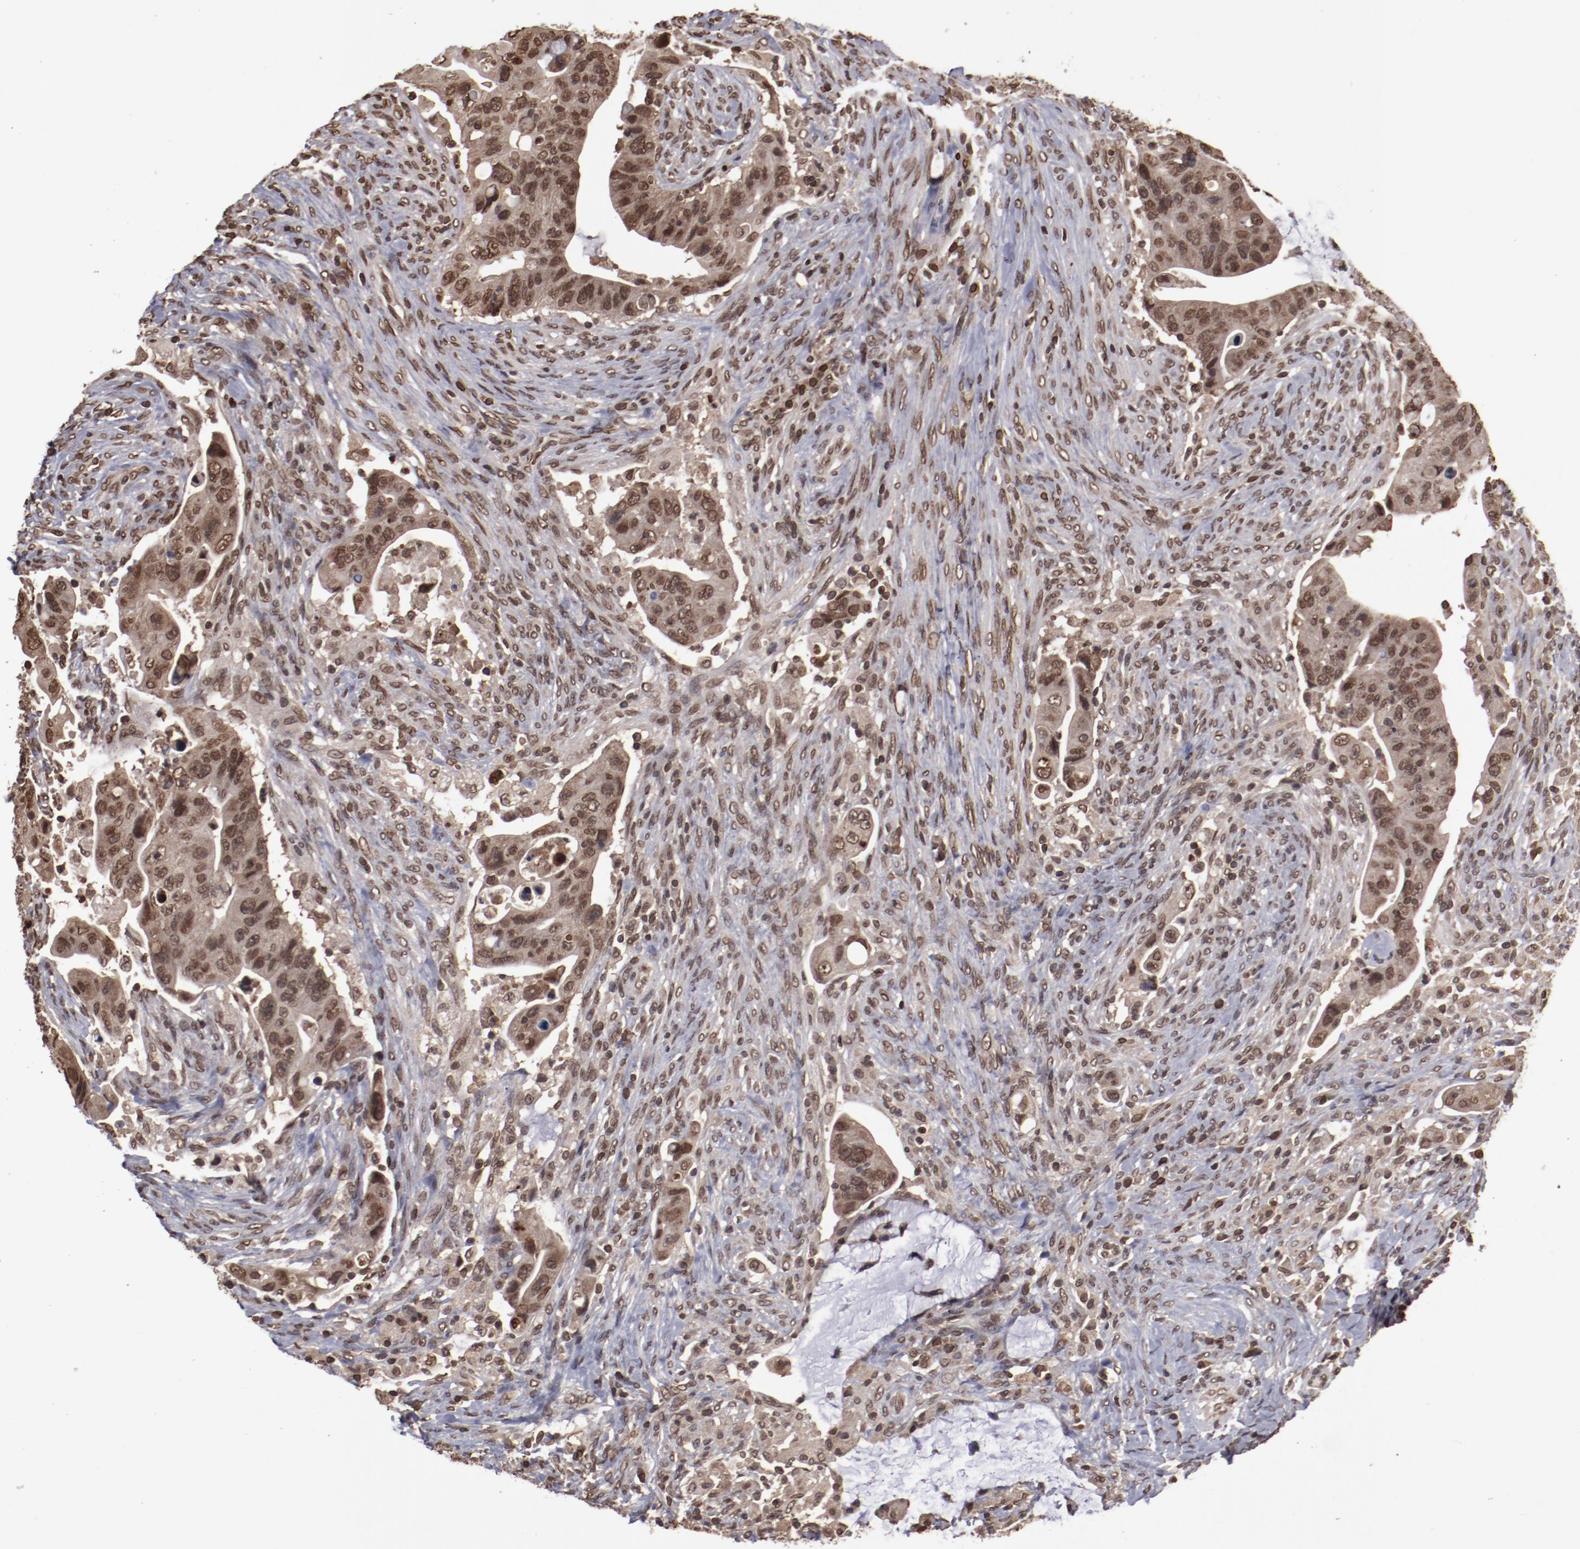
{"staining": {"intensity": "moderate", "quantity": ">75%", "location": "cytoplasmic/membranous,nuclear"}, "tissue": "colorectal cancer", "cell_type": "Tumor cells", "image_type": "cancer", "snomed": [{"axis": "morphology", "description": "Adenocarcinoma, NOS"}, {"axis": "topography", "description": "Rectum"}], "caption": "Immunohistochemistry staining of colorectal adenocarcinoma, which exhibits medium levels of moderate cytoplasmic/membranous and nuclear staining in approximately >75% of tumor cells indicating moderate cytoplasmic/membranous and nuclear protein positivity. The staining was performed using DAB (brown) for protein detection and nuclei were counterstained in hematoxylin (blue).", "gene": "AKT1", "patient": {"sex": "female", "age": 71}}